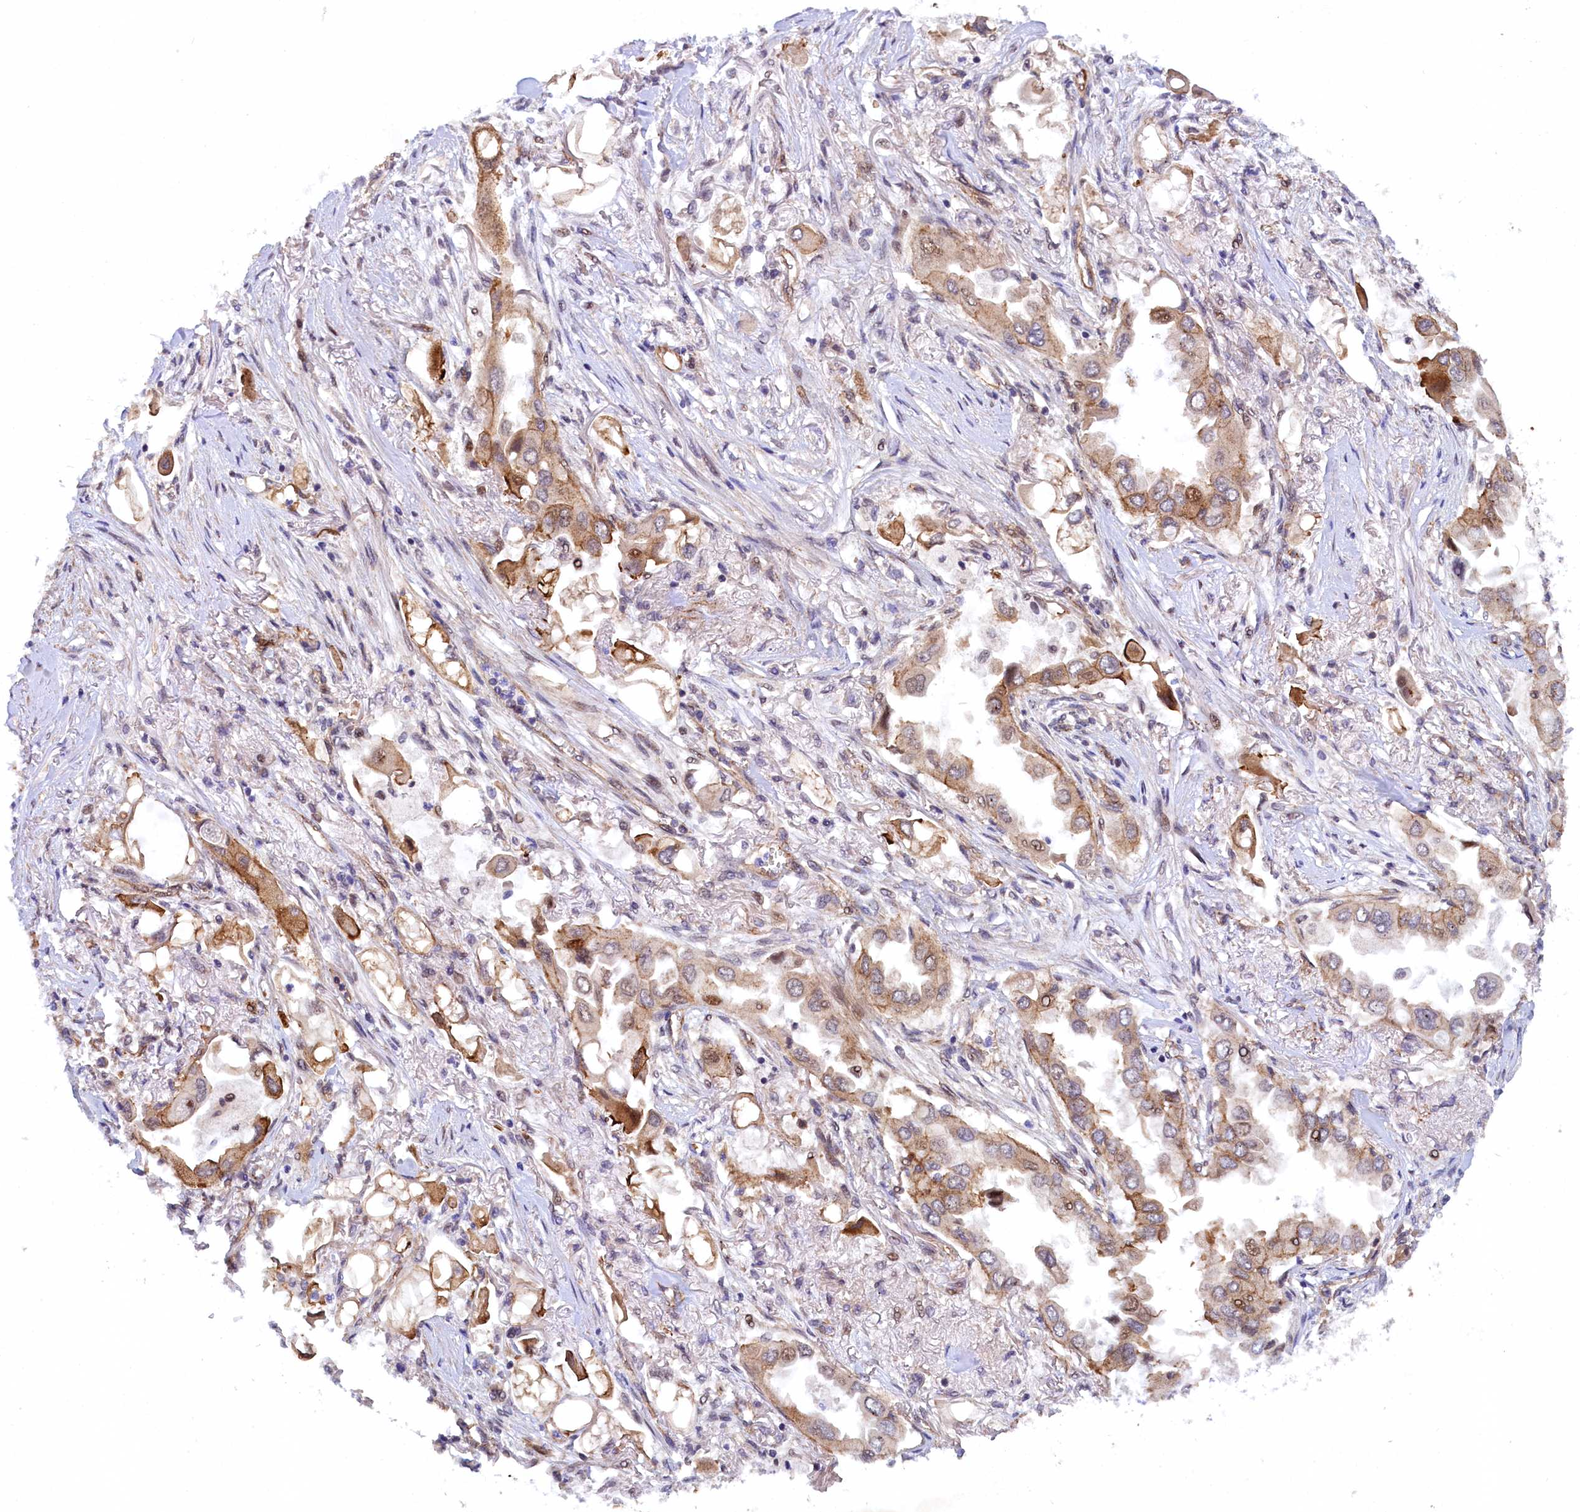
{"staining": {"intensity": "moderate", "quantity": "25%-75%", "location": "cytoplasmic/membranous,nuclear"}, "tissue": "lung cancer", "cell_type": "Tumor cells", "image_type": "cancer", "snomed": [{"axis": "morphology", "description": "Adenocarcinoma, NOS"}, {"axis": "topography", "description": "Lung"}], "caption": "The micrograph shows staining of lung cancer (adenocarcinoma), revealing moderate cytoplasmic/membranous and nuclear protein positivity (brown color) within tumor cells. The protein is shown in brown color, while the nuclei are stained blue.", "gene": "ARL14EP", "patient": {"sex": "female", "age": 76}}